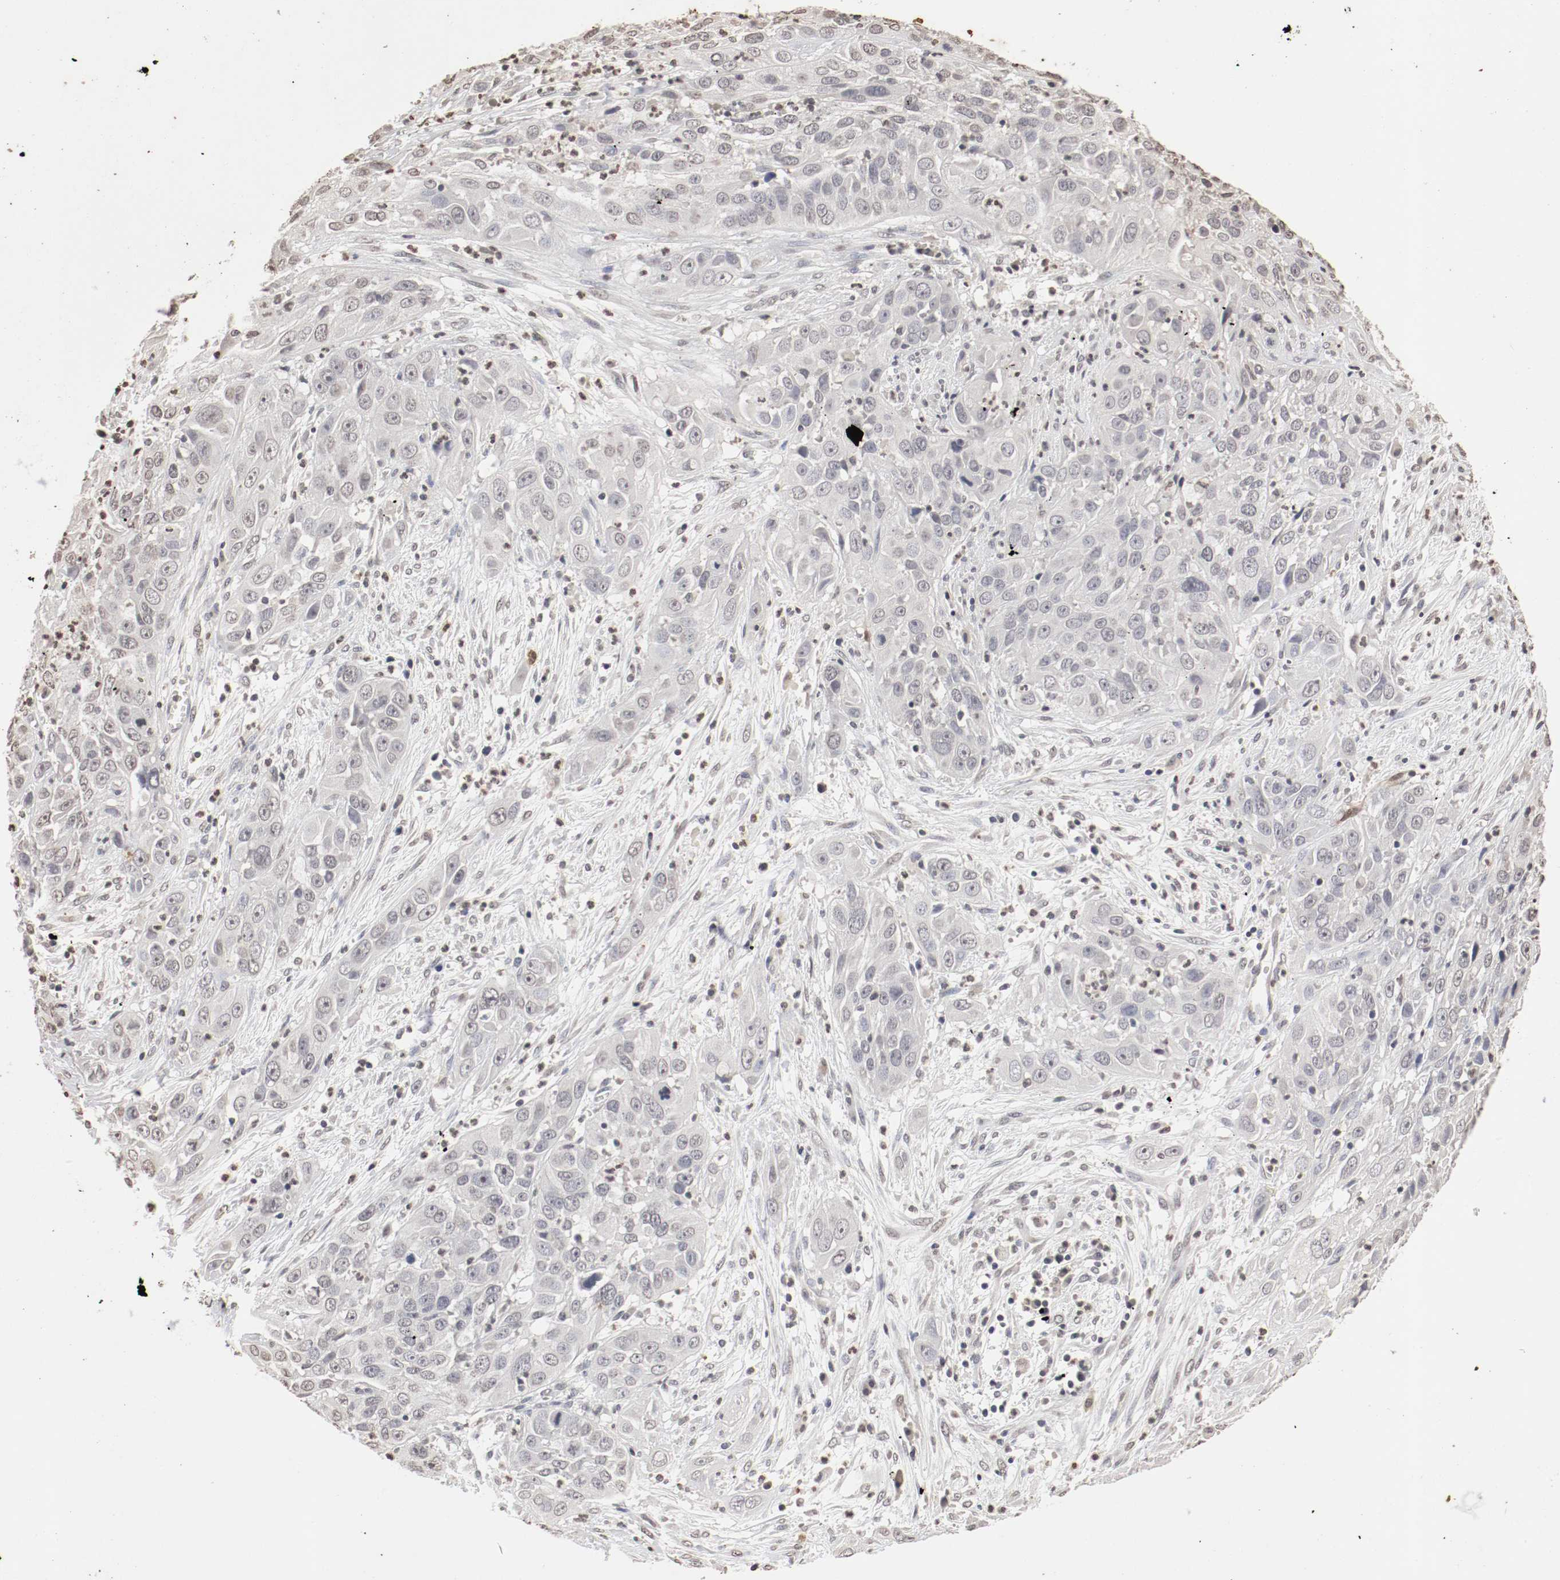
{"staining": {"intensity": "negative", "quantity": "none", "location": "none"}, "tissue": "cervical cancer", "cell_type": "Tumor cells", "image_type": "cancer", "snomed": [{"axis": "morphology", "description": "Squamous cell carcinoma, NOS"}, {"axis": "topography", "description": "Cervix"}], "caption": "IHC histopathology image of neoplastic tissue: cervical squamous cell carcinoma stained with DAB (3,3'-diaminobenzidine) exhibits no significant protein staining in tumor cells.", "gene": "WASL", "patient": {"sex": "female", "age": 32}}